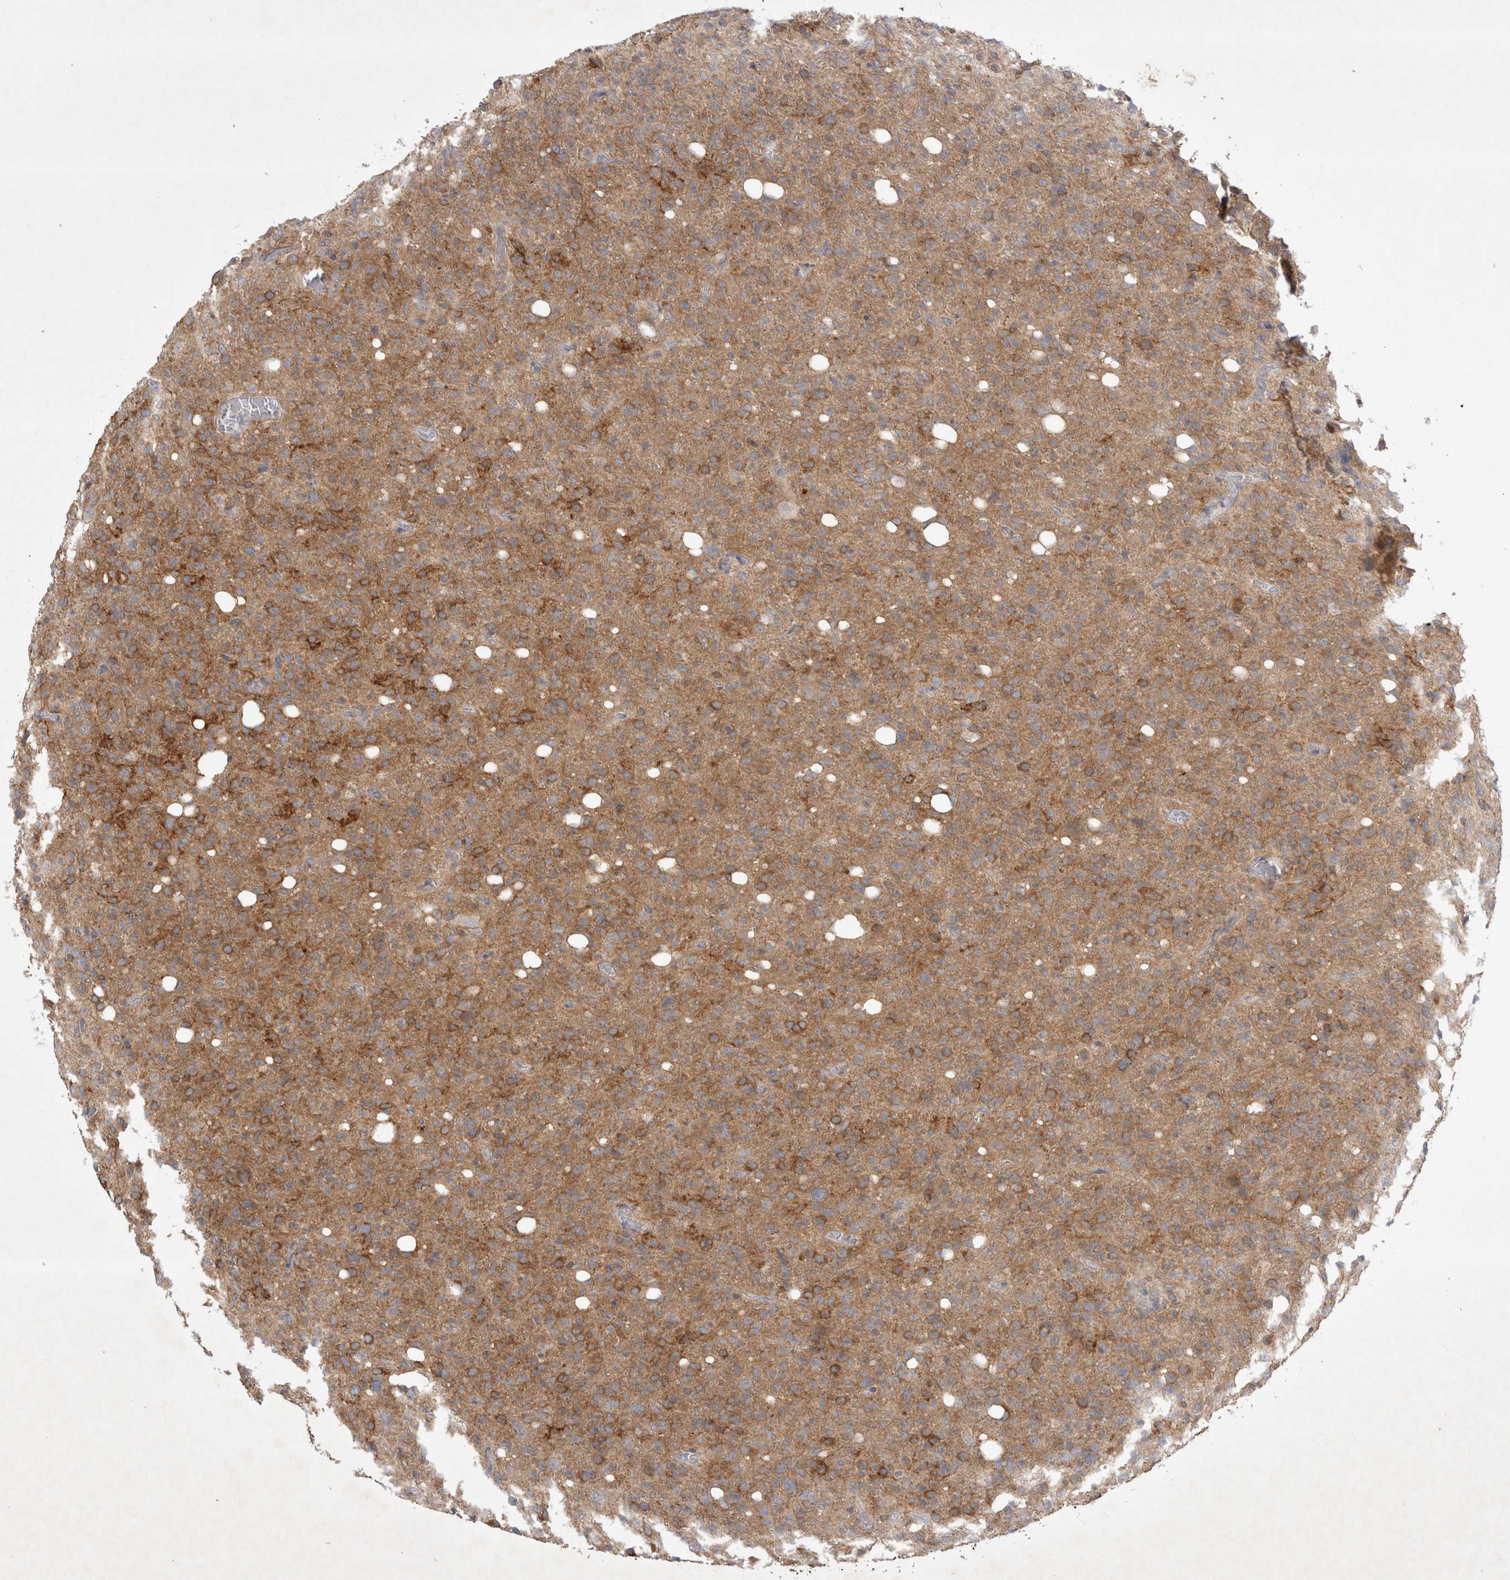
{"staining": {"intensity": "moderate", "quantity": "25%-75%", "location": "cytoplasmic/membranous"}, "tissue": "glioma", "cell_type": "Tumor cells", "image_type": "cancer", "snomed": [{"axis": "morphology", "description": "Glioma, malignant, High grade"}, {"axis": "topography", "description": "Brain"}], "caption": "Glioma stained for a protein (brown) shows moderate cytoplasmic/membranous positive staining in approximately 25%-75% of tumor cells.", "gene": "SRD5A3", "patient": {"sex": "female", "age": 57}}